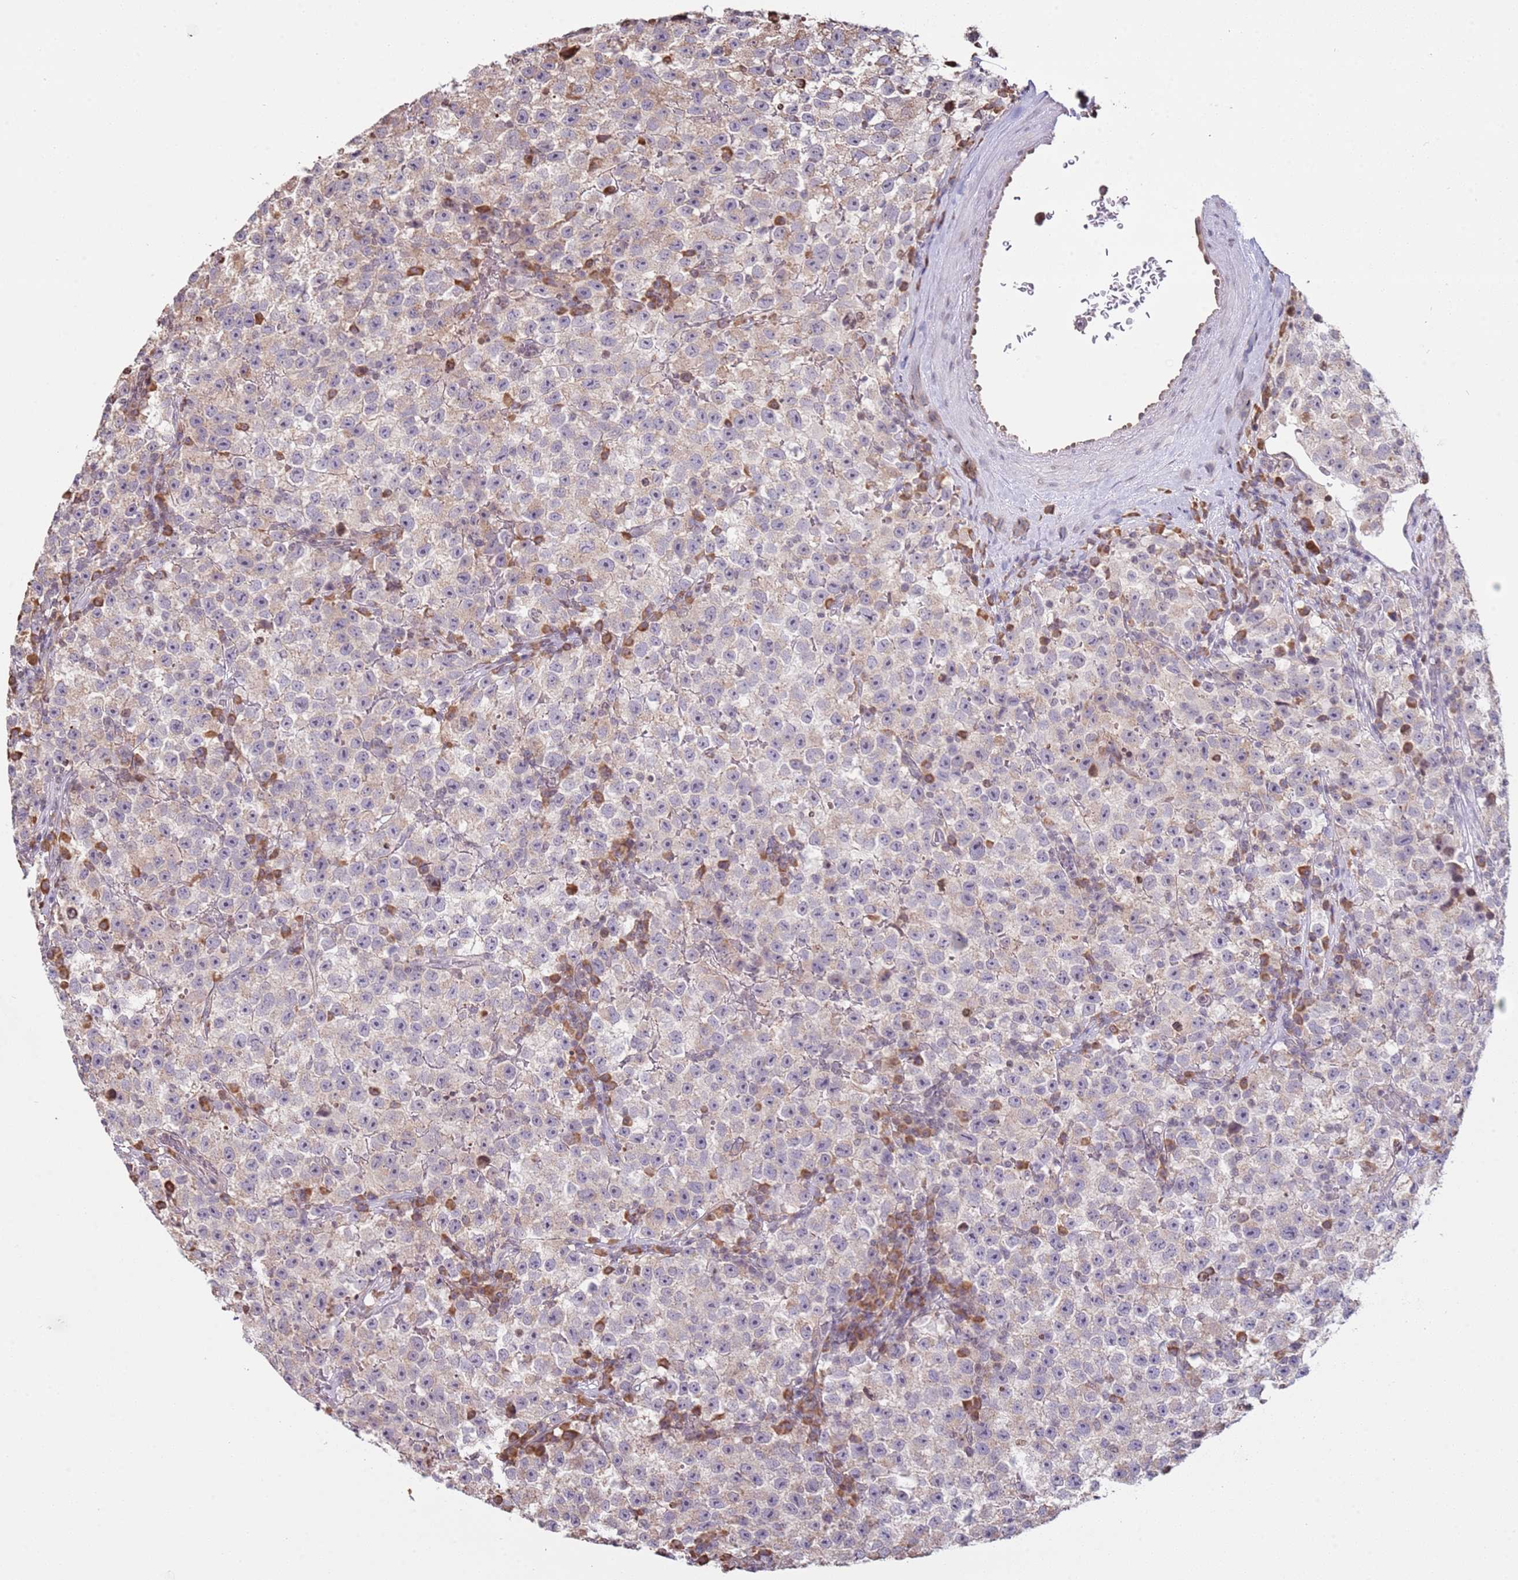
{"staining": {"intensity": "weak", "quantity": "25%-75%", "location": "cytoplasmic/membranous"}, "tissue": "testis cancer", "cell_type": "Tumor cells", "image_type": "cancer", "snomed": [{"axis": "morphology", "description": "Seminoma, NOS"}, {"axis": "topography", "description": "Testis"}], "caption": "This micrograph shows immunohistochemistry staining of testis seminoma, with low weak cytoplasmic/membranous positivity in about 25%-75% of tumor cells.", "gene": "SCAF1", "patient": {"sex": "male", "age": 22}}